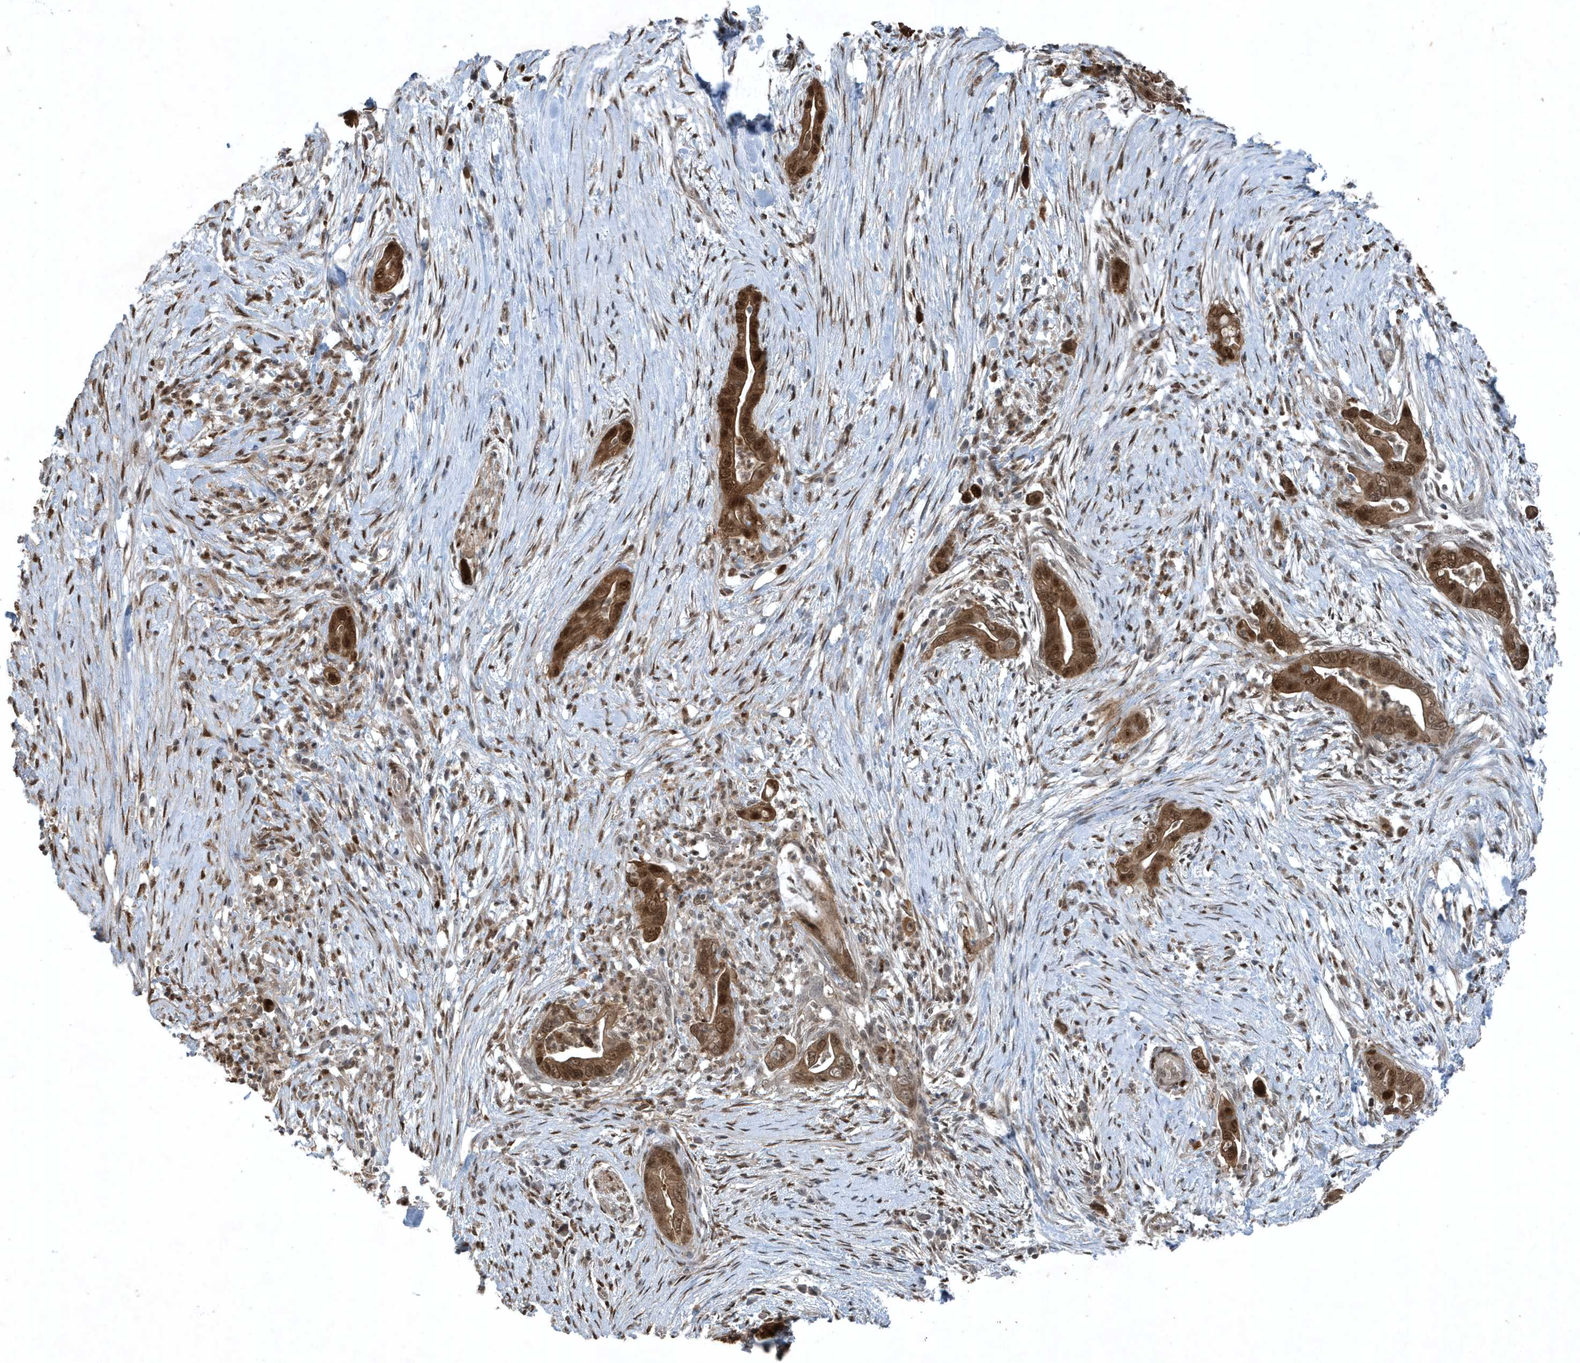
{"staining": {"intensity": "strong", "quantity": ">75%", "location": "cytoplasmic/membranous,nuclear"}, "tissue": "pancreatic cancer", "cell_type": "Tumor cells", "image_type": "cancer", "snomed": [{"axis": "morphology", "description": "Adenocarcinoma, NOS"}, {"axis": "topography", "description": "Pancreas"}], "caption": "Protein staining displays strong cytoplasmic/membranous and nuclear expression in approximately >75% of tumor cells in pancreatic adenocarcinoma.", "gene": "HSPA1A", "patient": {"sex": "male", "age": 75}}